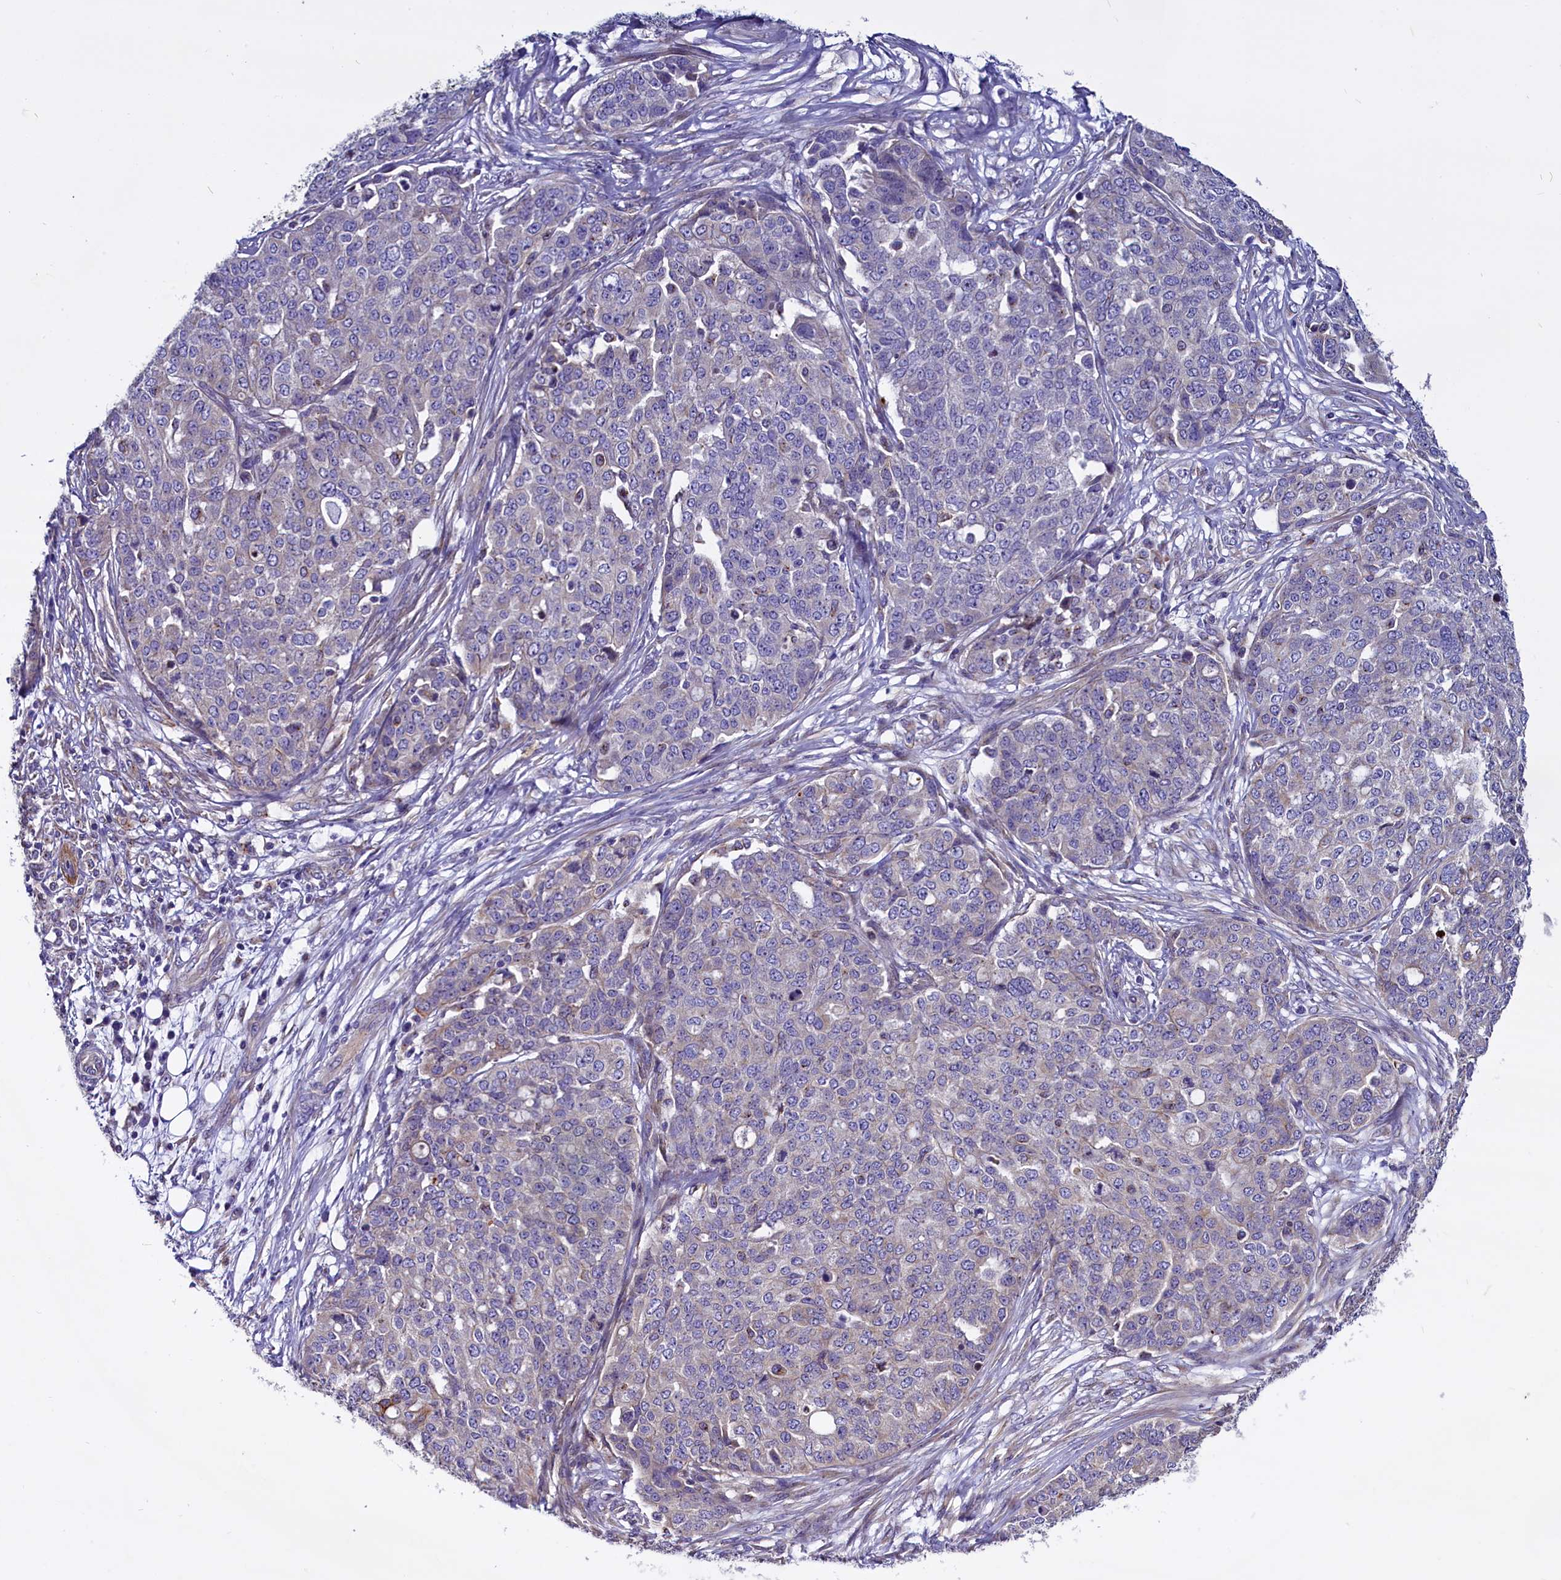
{"staining": {"intensity": "negative", "quantity": "none", "location": "none"}, "tissue": "ovarian cancer", "cell_type": "Tumor cells", "image_type": "cancer", "snomed": [{"axis": "morphology", "description": "Cystadenocarcinoma, serous, NOS"}, {"axis": "topography", "description": "Soft tissue"}, {"axis": "topography", "description": "Ovary"}], "caption": "This histopathology image is of serous cystadenocarcinoma (ovarian) stained with immunohistochemistry (IHC) to label a protein in brown with the nuclei are counter-stained blue. There is no expression in tumor cells.", "gene": "CEP170", "patient": {"sex": "female", "age": 57}}